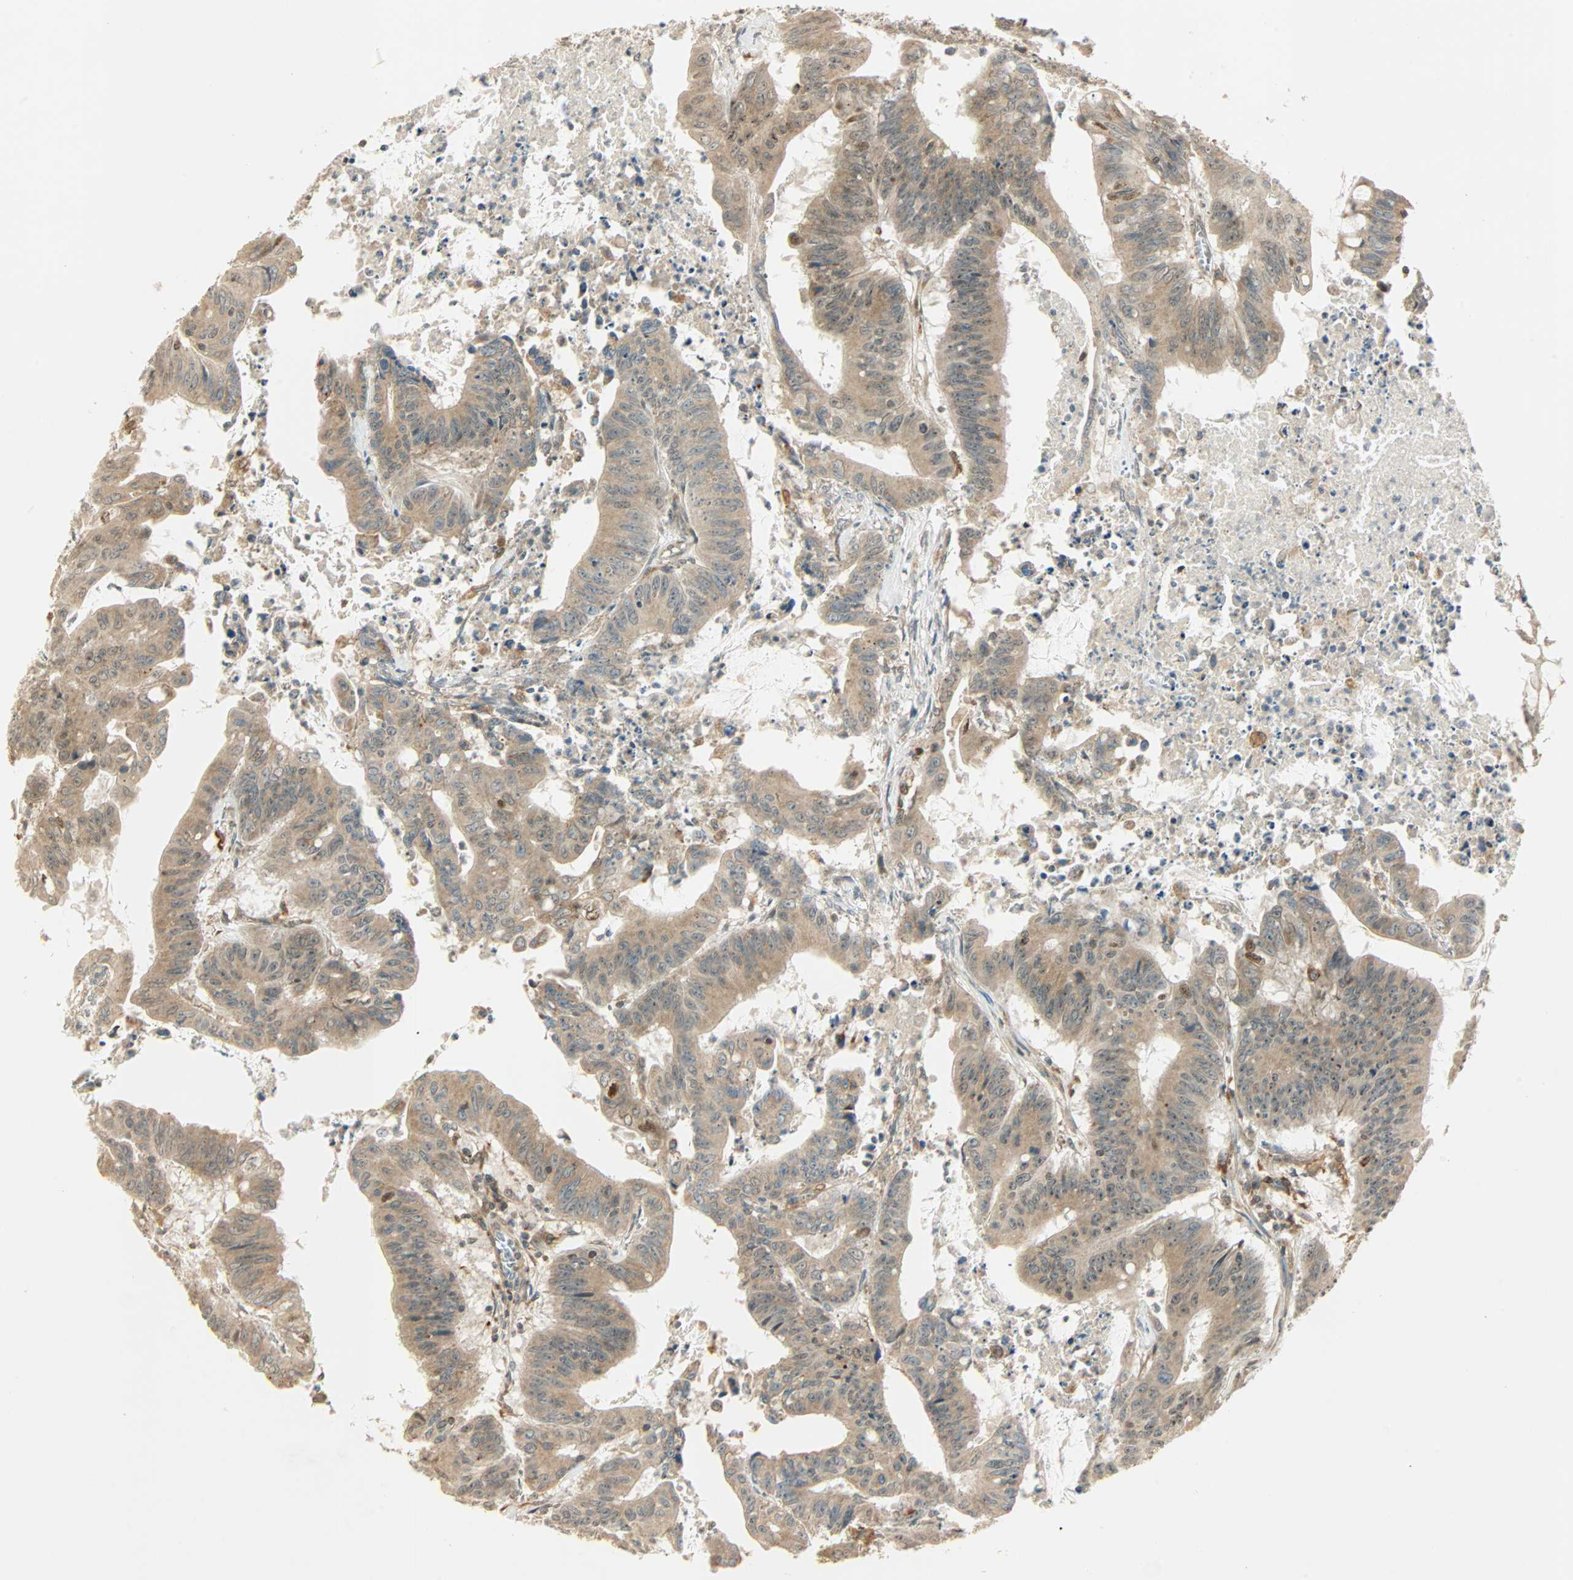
{"staining": {"intensity": "moderate", "quantity": ">75%", "location": "cytoplasmic/membranous,nuclear"}, "tissue": "colorectal cancer", "cell_type": "Tumor cells", "image_type": "cancer", "snomed": [{"axis": "morphology", "description": "Adenocarcinoma, NOS"}, {"axis": "topography", "description": "Colon"}], "caption": "Protein analysis of adenocarcinoma (colorectal) tissue displays moderate cytoplasmic/membranous and nuclear staining in about >75% of tumor cells. Nuclei are stained in blue.", "gene": "PNPLA6", "patient": {"sex": "male", "age": 45}}